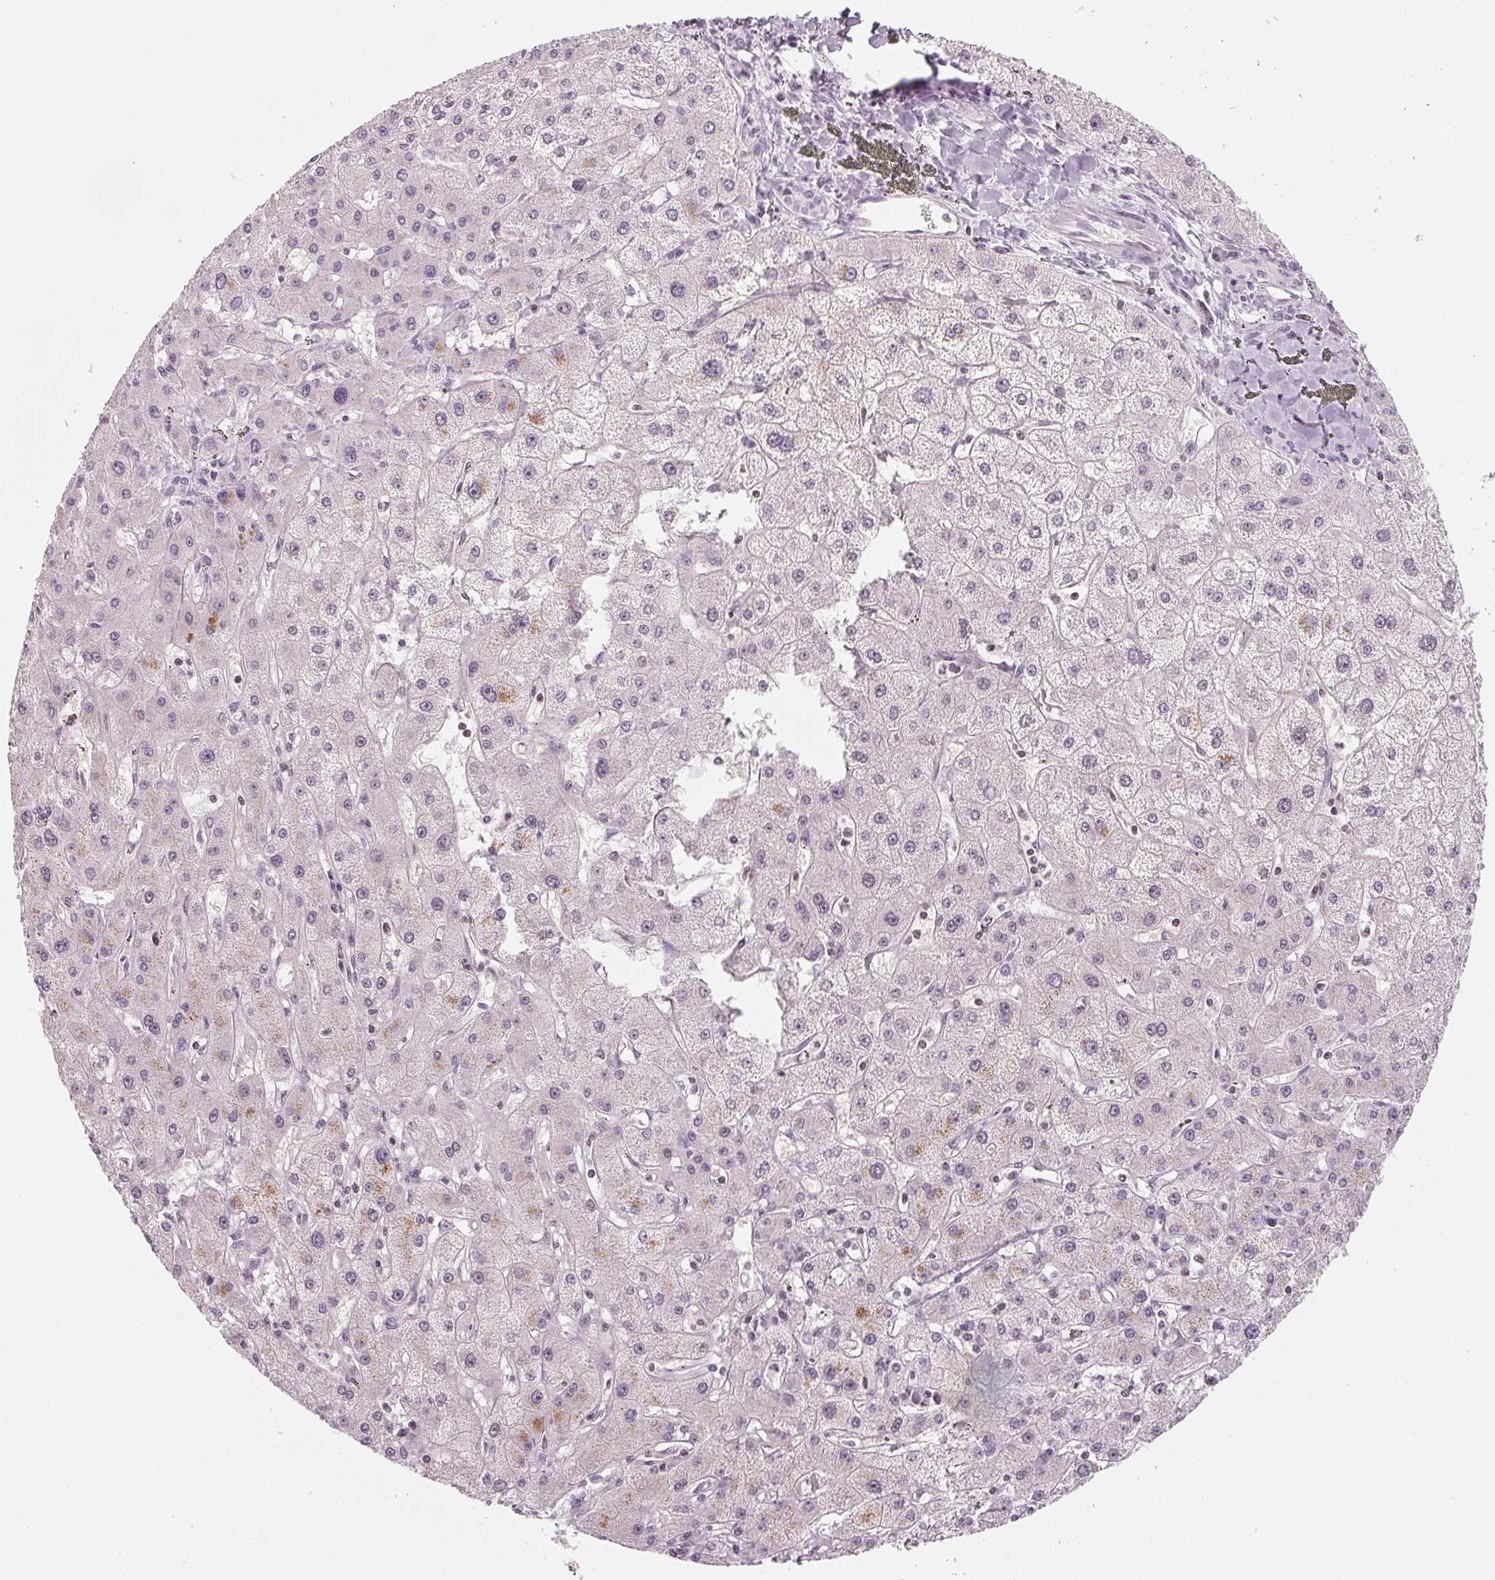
{"staining": {"intensity": "negative", "quantity": "none", "location": "none"}, "tissue": "liver cancer", "cell_type": "Tumor cells", "image_type": "cancer", "snomed": [{"axis": "morphology", "description": "Cholangiocarcinoma"}, {"axis": "topography", "description": "Liver"}], "caption": "Tumor cells show no significant positivity in liver cancer.", "gene": "DNTTIP2", "patient": {"sex": "female", "age": 60}}